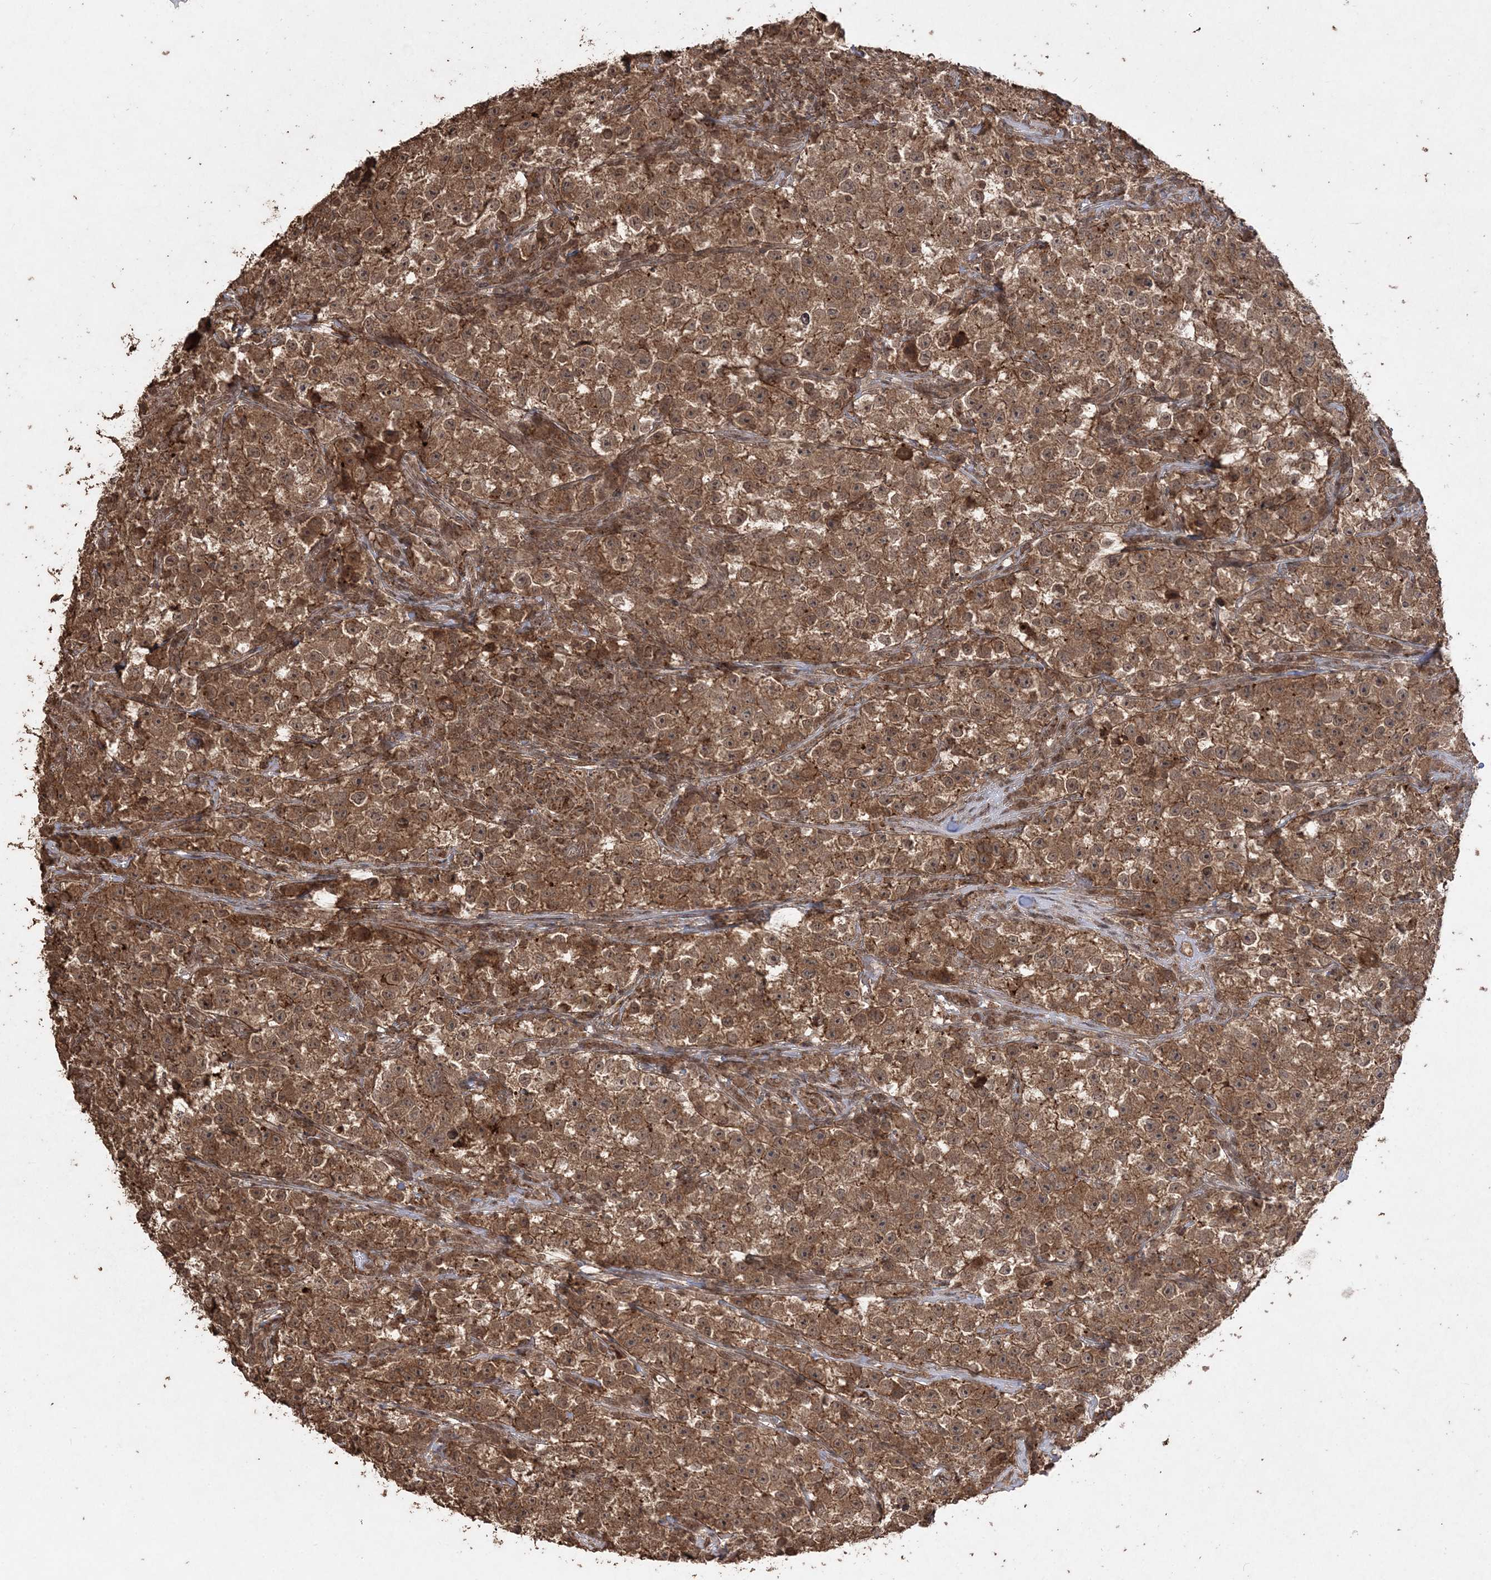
{"staining": {"intensity": "moderate", "quantity": ">75%", "location": "cytoplasmic/membranous,nuclear"}, "tissue": "testis cancer", "cell_type": "Tumor cells", "image_type": "cancer", "snomed": [{"axis": "morphology", "description": "Seminoma, NOS"}, {"axis": "topography", "description": "Testis"}], "caption": "DAB (3,3'-diaminobenzidine) immunohistochemical staining of human testis cancer (seminoma) shows moderate cytoplasmic/membranous and nuclear protein staining in about >75% of tumor cells.", "gene": "EHHADH", "patient": {"sex": "male", "age": 22}}